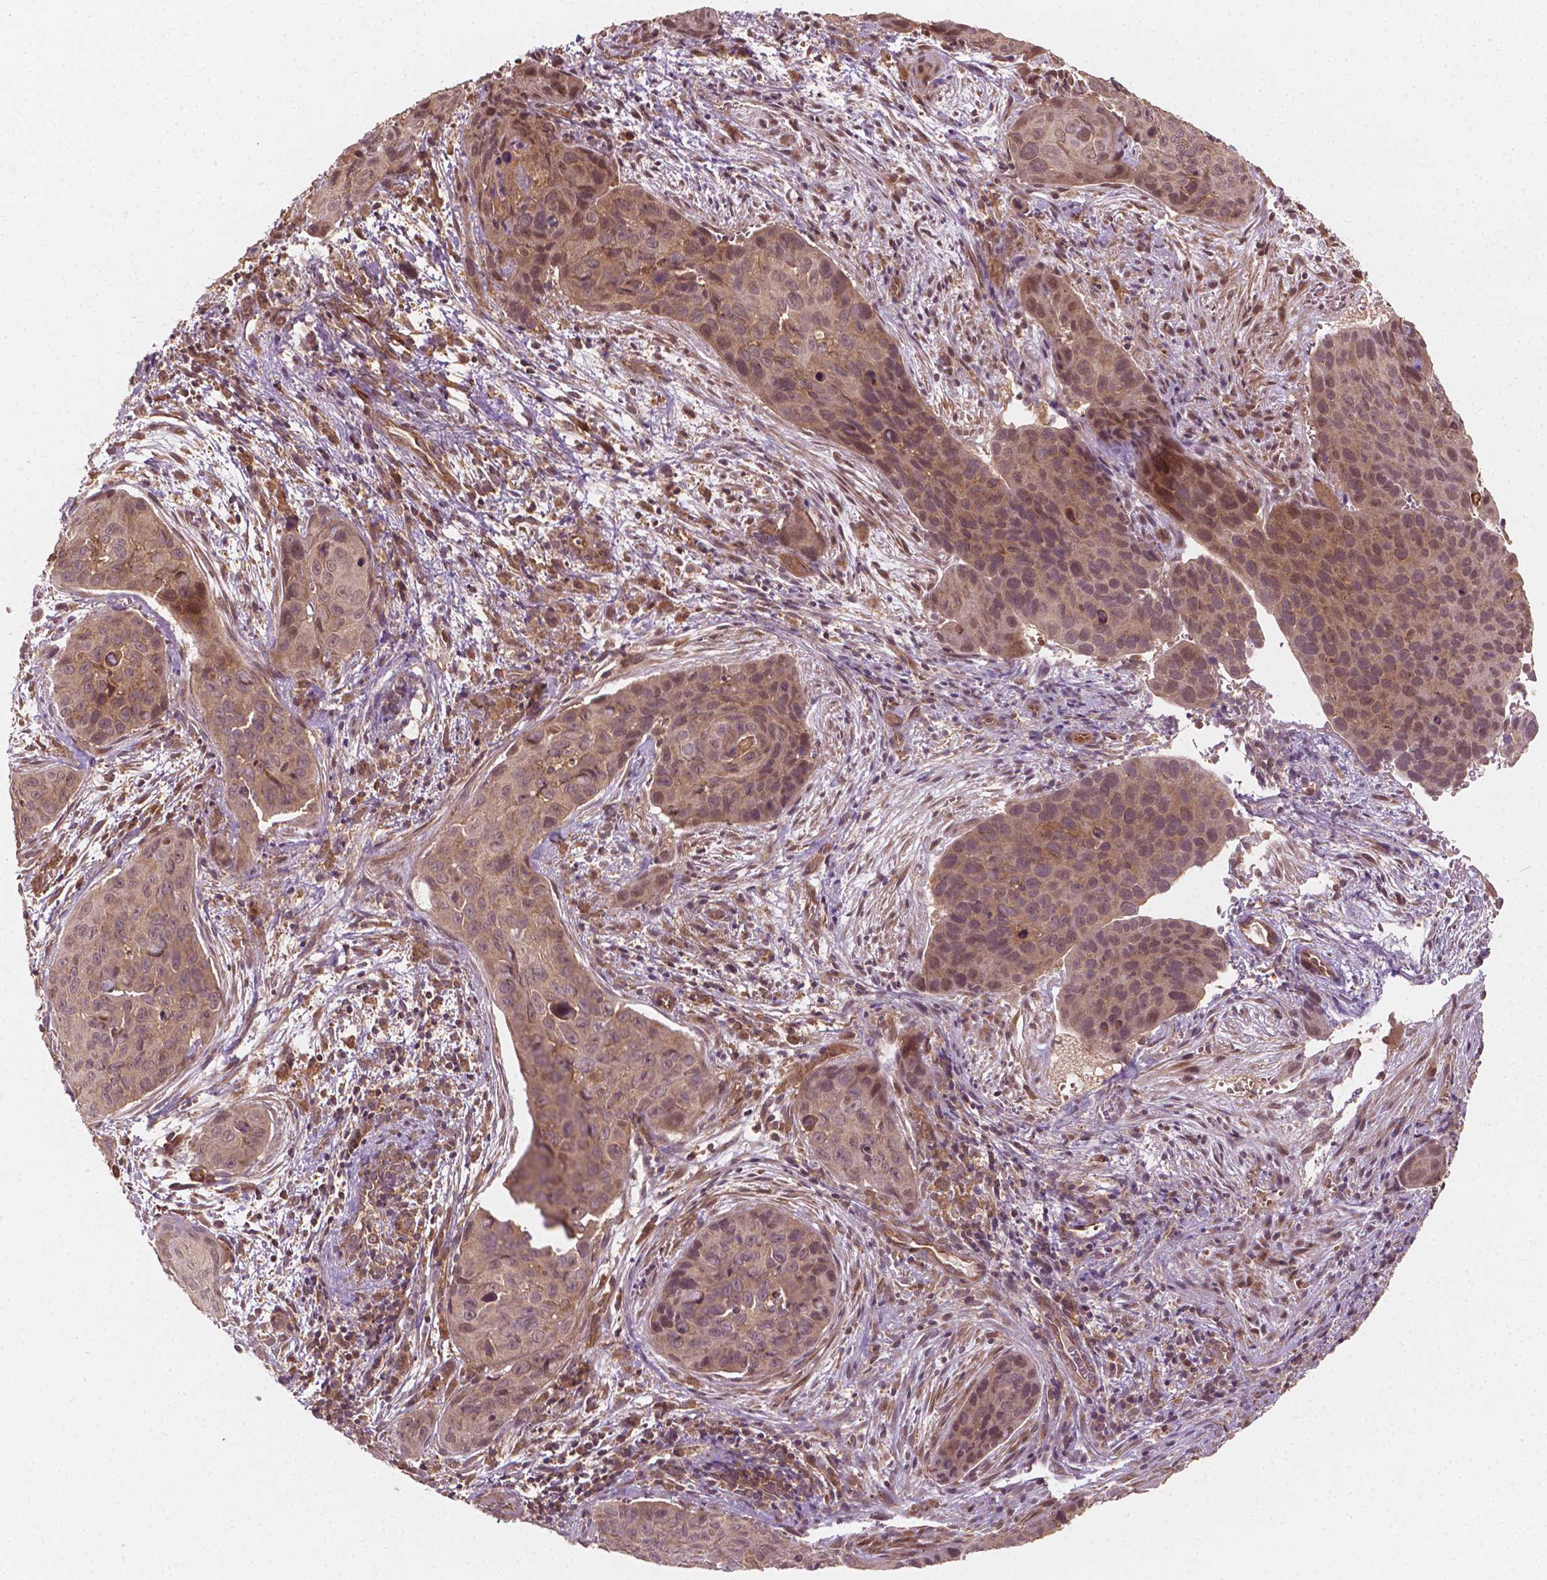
{"staining": {"intensity": "moderate", "quantity": ">75%", "location": "cytoplasmic/membranous"}, "tissue": "cervical cancer", "cell_type": "Tumor cells", "image_type": "cancer", "snomed": [{"axis": "morphology", "description": "Squamous cell carcinoma, NOS"}, {"axis": "topography", "description": "Cervix"}], "caption": "Brown immunohistochemical staining in human cervical squamous cell carcinoma demonstrates moderate cytoplasmic/membranous expression in about >75% of tumor cells.", "gene": "CYFIP2", "patient": {"sex": "female", "age": 35}}